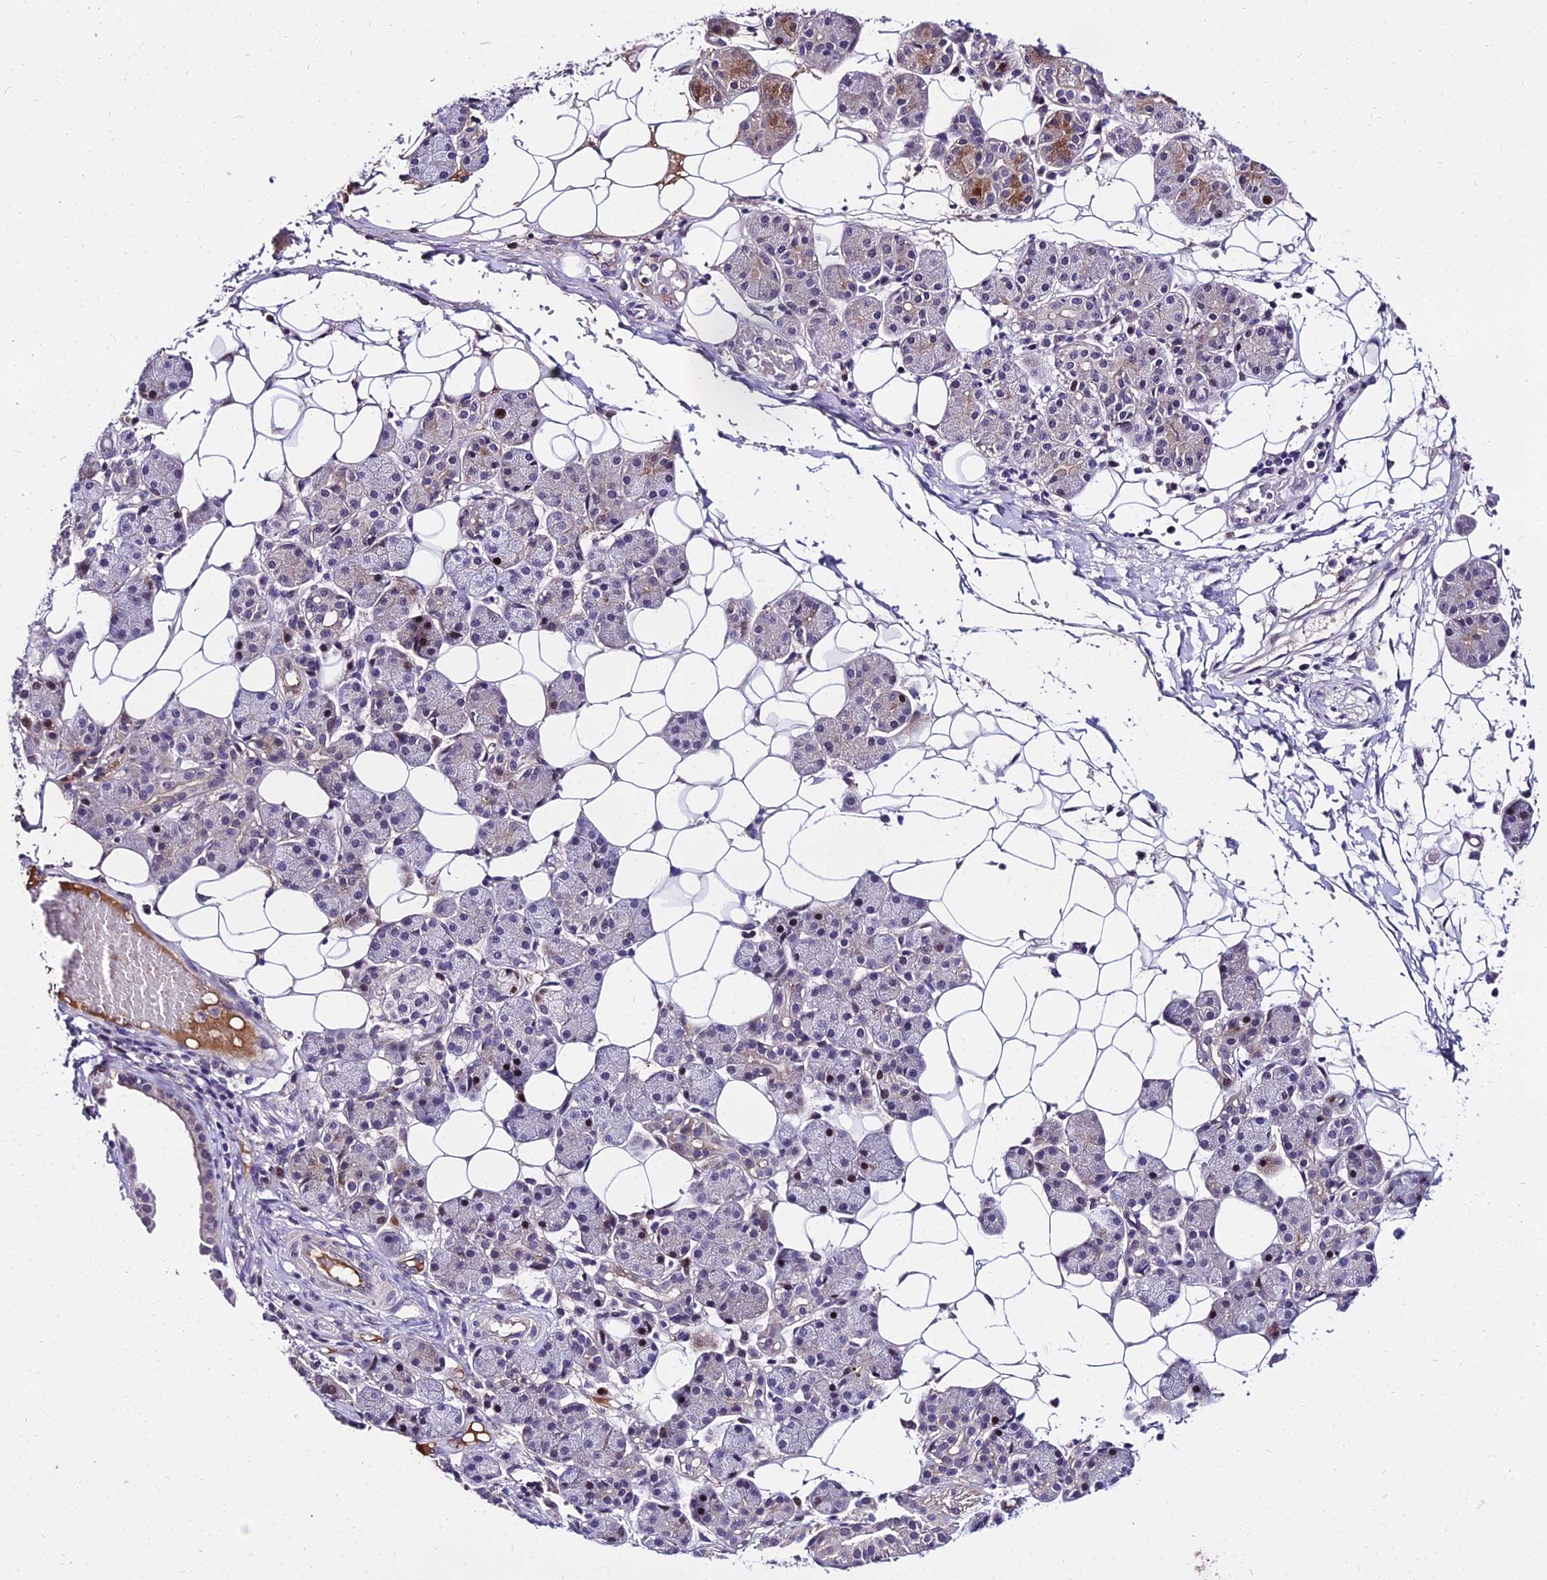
{"staining": {"intensity": "moderate", "quantity": "<25%", "location": "cytoplasmic/membranous,nuclear"}, "tissue": "salivary gland", "cell_type": "Glandular cells", "image_type": "normal", "snomed": [{"axis": "morphology", "description": "Normal tissue, NOS"}, {"axis": "topography", "description": "Salivary gland"}], "caption": "Brown immunohistochemical staining in unremarkable salivary gland shows moderate cytoplasmic/membranous,nuclear staining in about <25% of glandular cells.", "gene": "TRIML2", "patient": {"sex": "female", "age": 33}}